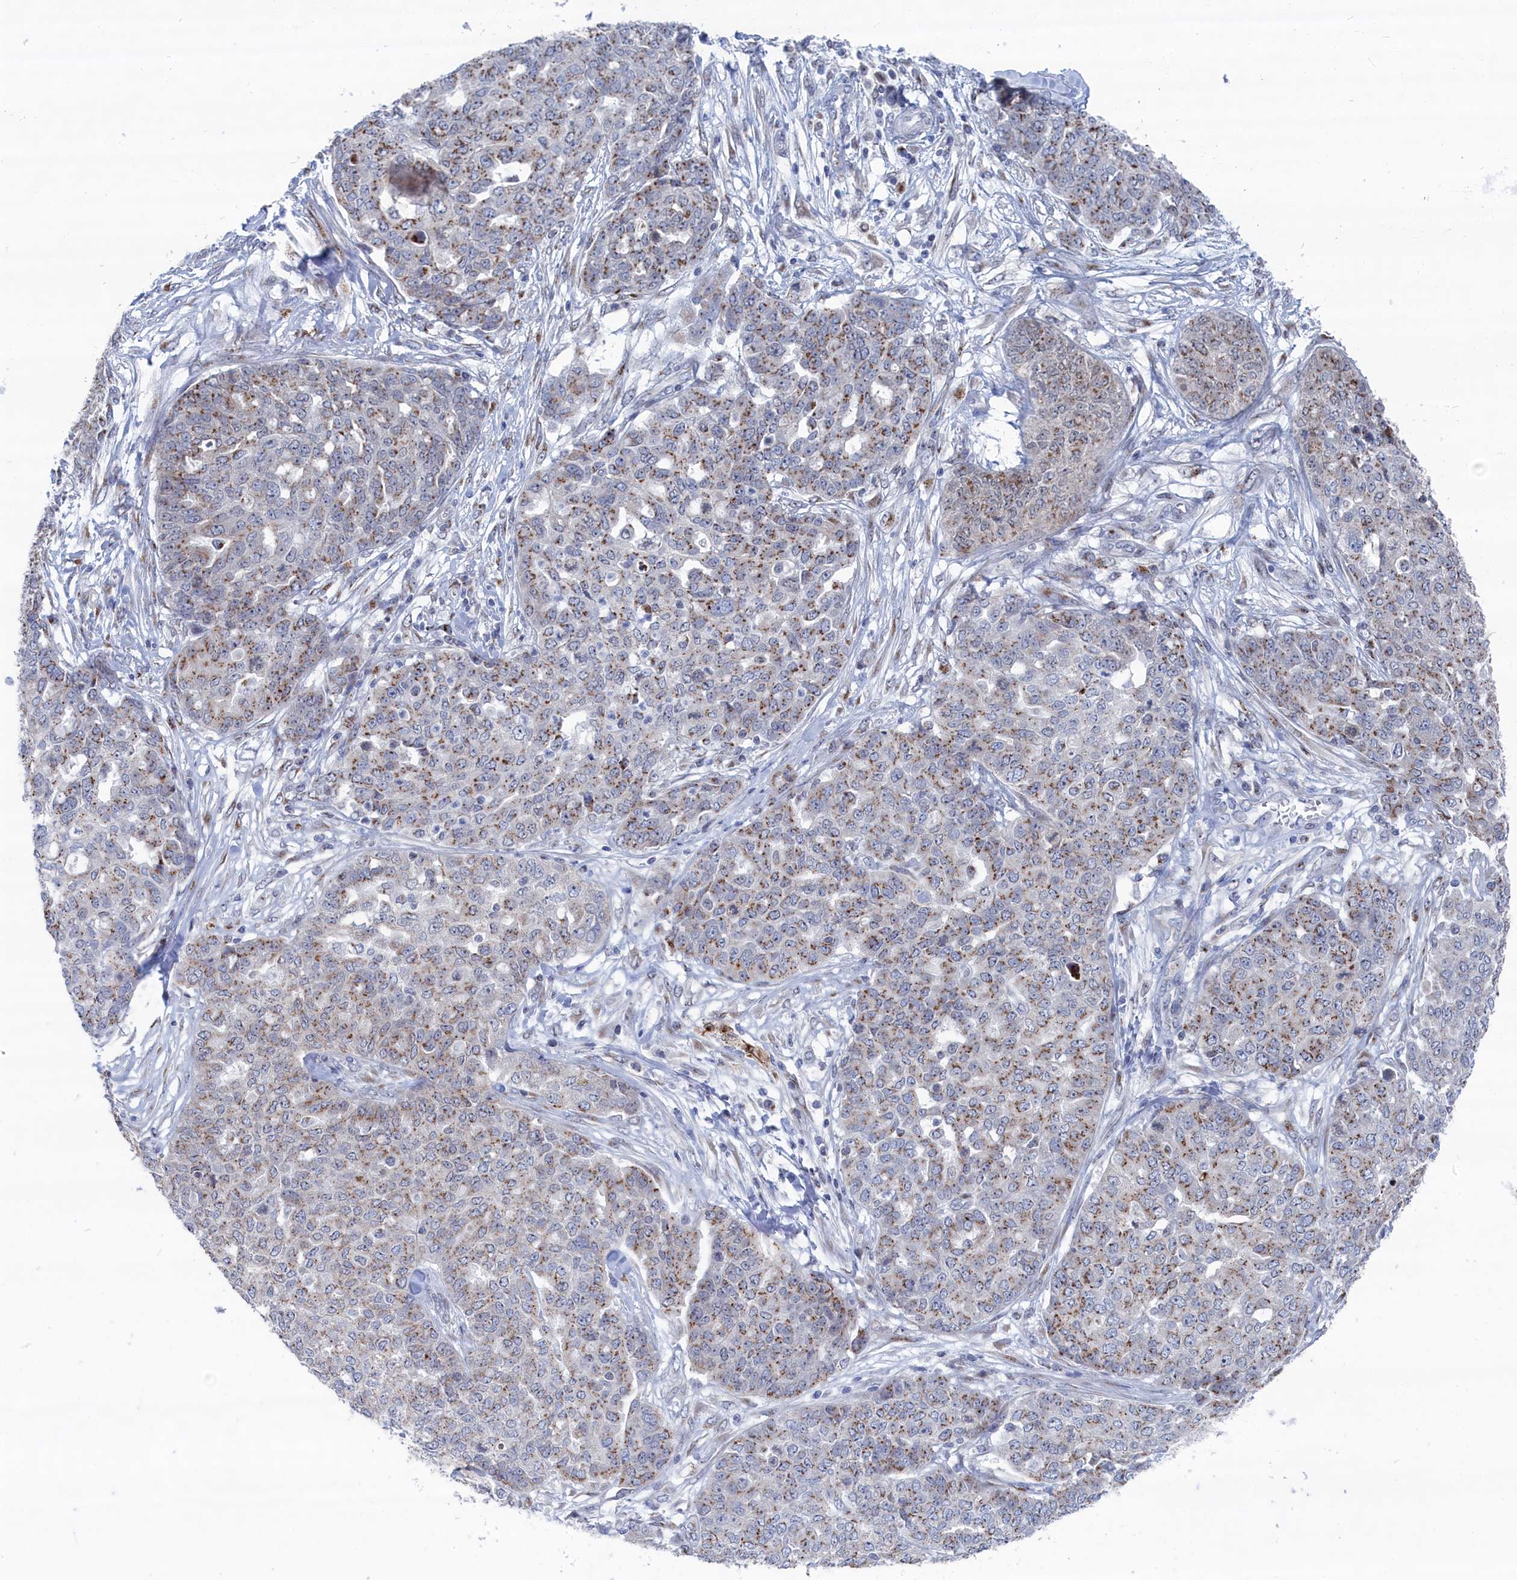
{"staining": {"intensity": "moderate", "quantity": "25%-75%", "location": "cytoplasmic/membranous"}, "tissue": "ovarian cancer", "cell_type": "Tumor cells", "image_type": "cancer", "snomed": [{"axis": "morphology", "description": "Cystadenocarcinoma, serous, NOS"}, {"axis": "topography", "description": "Soft tissue"}, {"axis": "topography", "description": "Ovary"}], "caption": "The immunohistochemical stain labels moderate cytoplasmic/membranous expression in tumor cells of serous cystadenocarcinoma (ovarian) tissue.", "gene": "IRX1", "patient": {"sex": "female", "age": 57}}